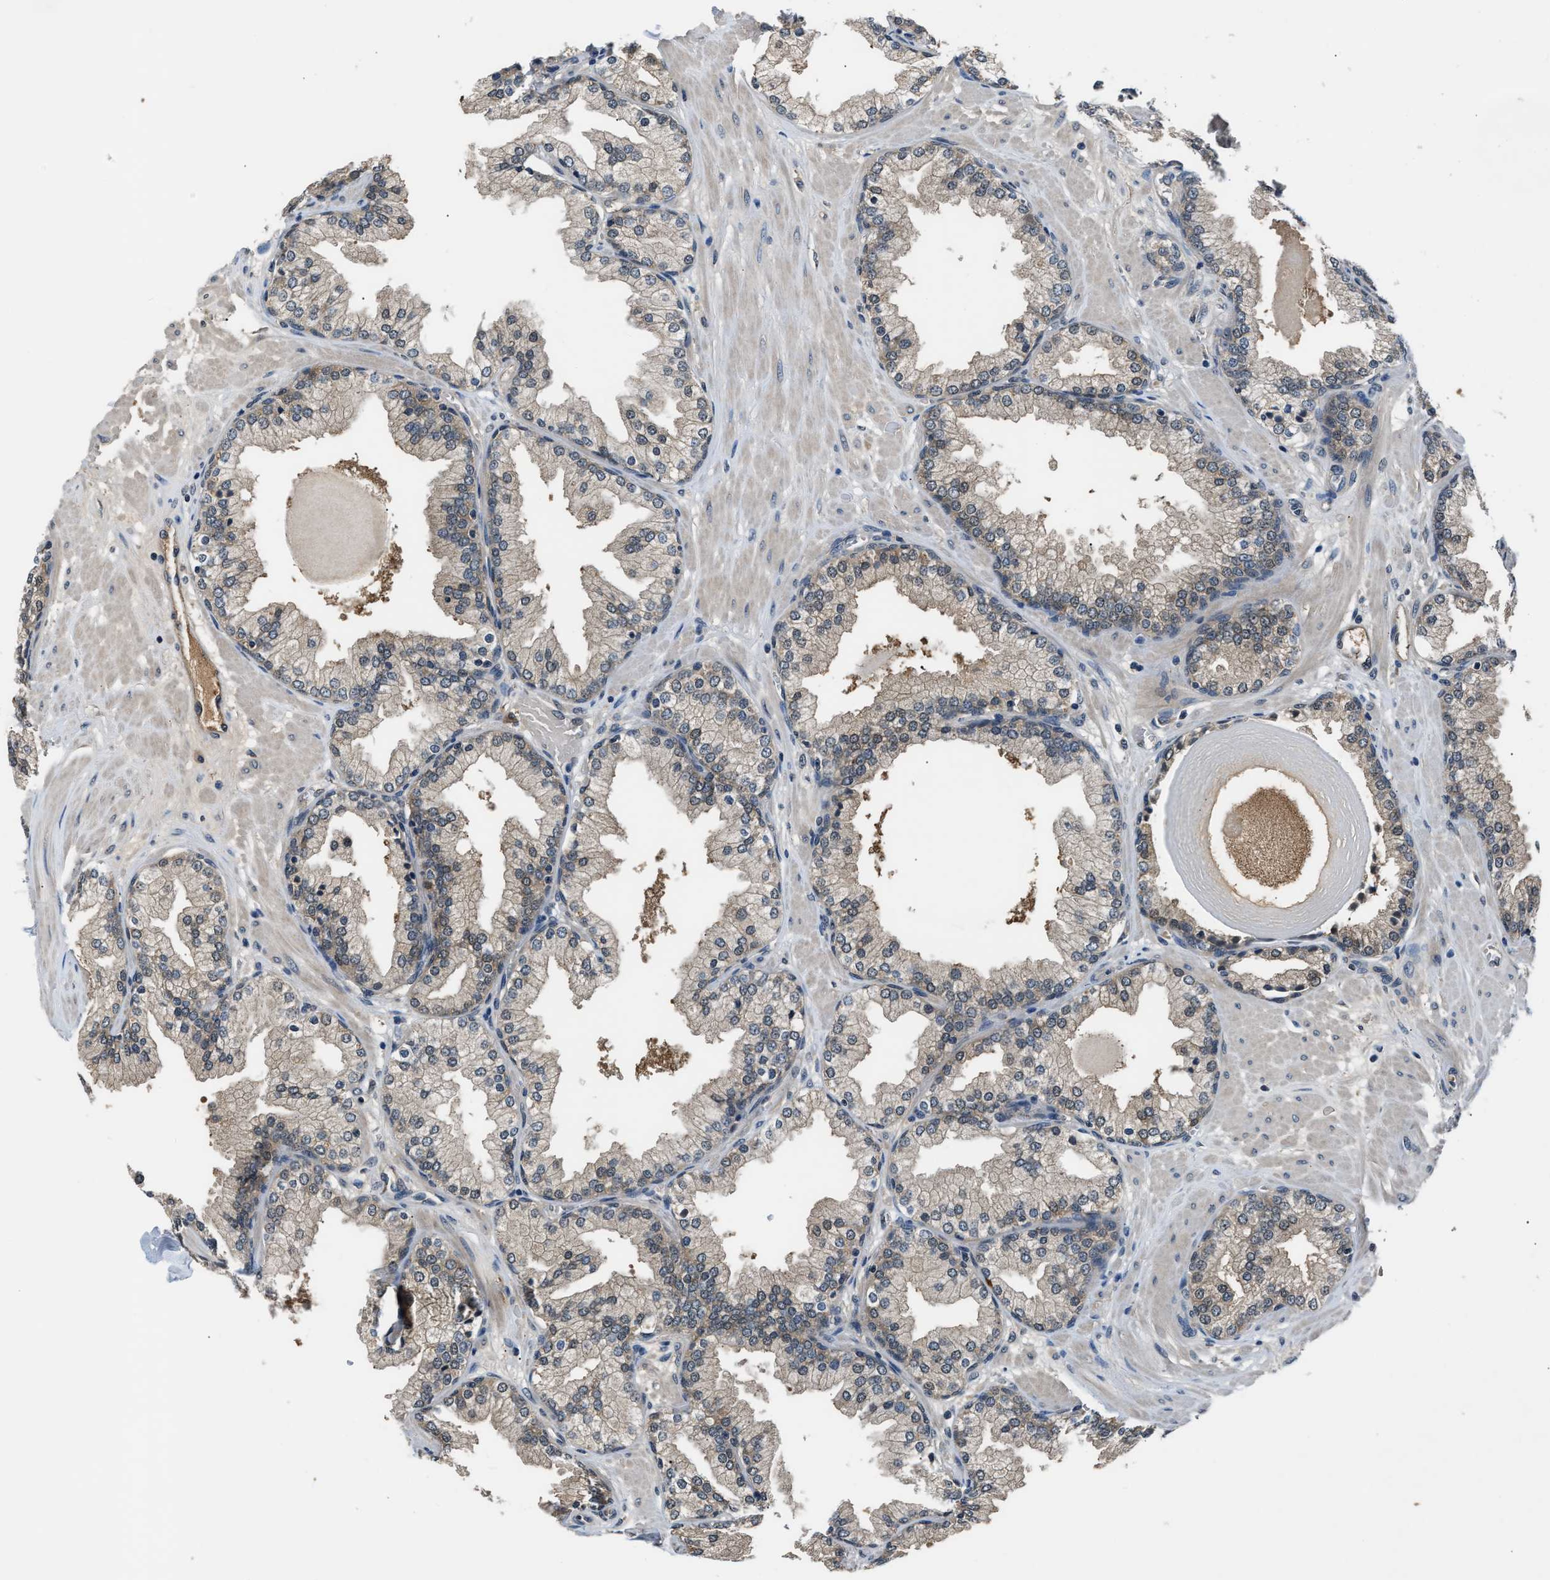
{"staining": {"intensity": "moderate", "quantity": "<25%", "location": "cytoplasmic/membranous"}, "tissue": "prostate", "cell_type": "Glandular cells", "image_type": "normal", "snomed": [{"axis": "morphology", "description": "Normal tissue, NOS"}, {"axis": "topography", "description": "Prostate"}], "caption": "Protein expression analysis of unremarkable prostate displays moderate cytoplasmic/membranous positivity in about <25% of glandular cells. (Stains: DAB (3,3'-diaminobenzidine) in brown, nuclei in blue, Microscopy: brightfield microscopy at high magnification).", "gene": "TP53I3", "patient": {"sex": "male", "age": 51}}